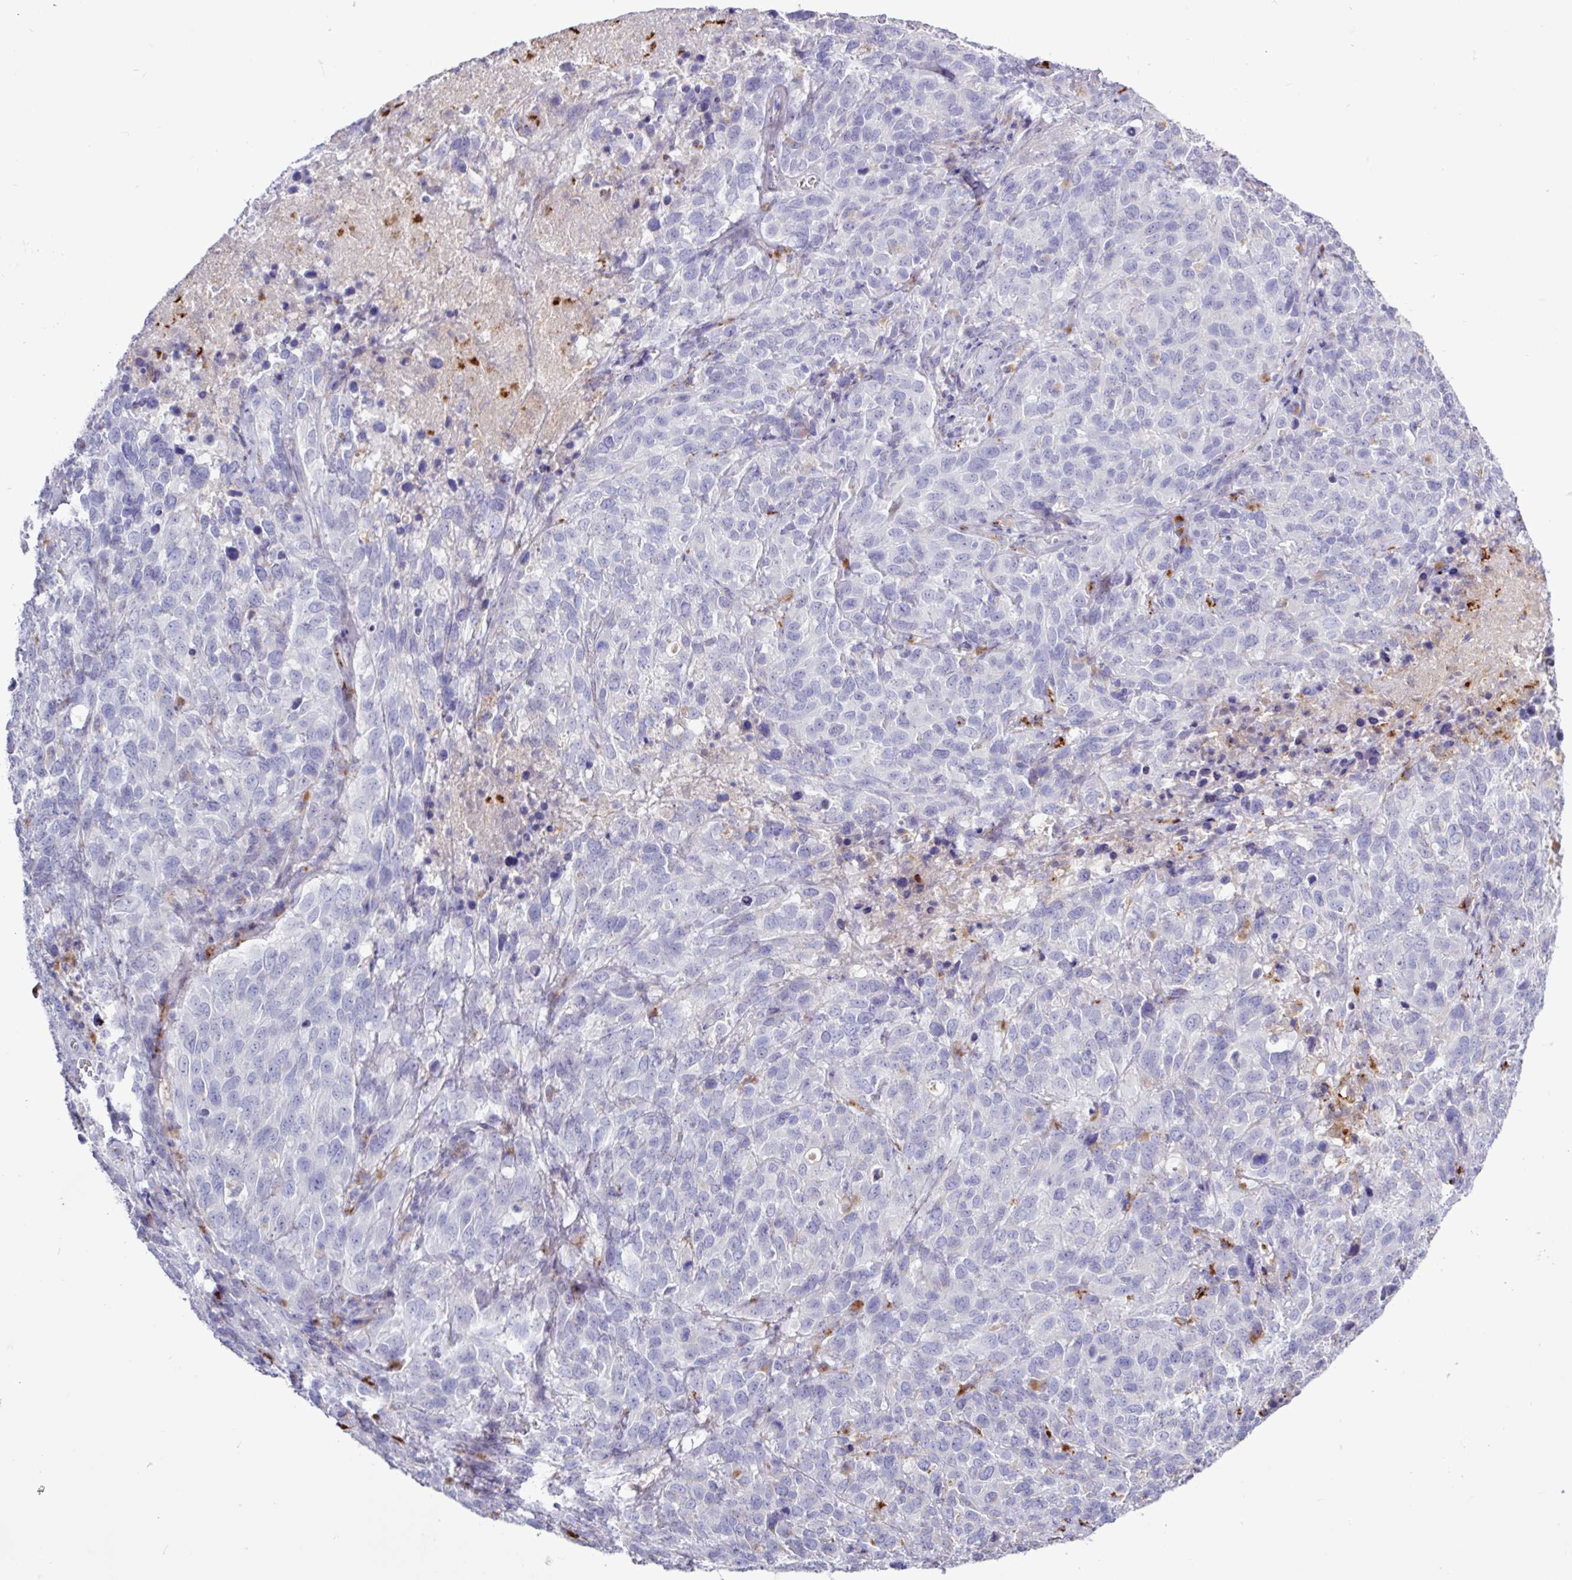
{"staining": {"intensity": "negative", "quantity": "none", "location": "none"}, "tissue": "cervical cancer", "cell_type": "Tumor cells", "image_type": "cancer", "snomed": [{"axis": "morphology", "description": "Squamous cell carcinoma, NOS"}, {"axis": "topography", "description": "Cervix"}], "caption": "Protein analysis of cervical cancer shows no significant positivity in tumor cells.", "gene": "AMIGO2", "patient": {"sex": "female", "age": 51}}